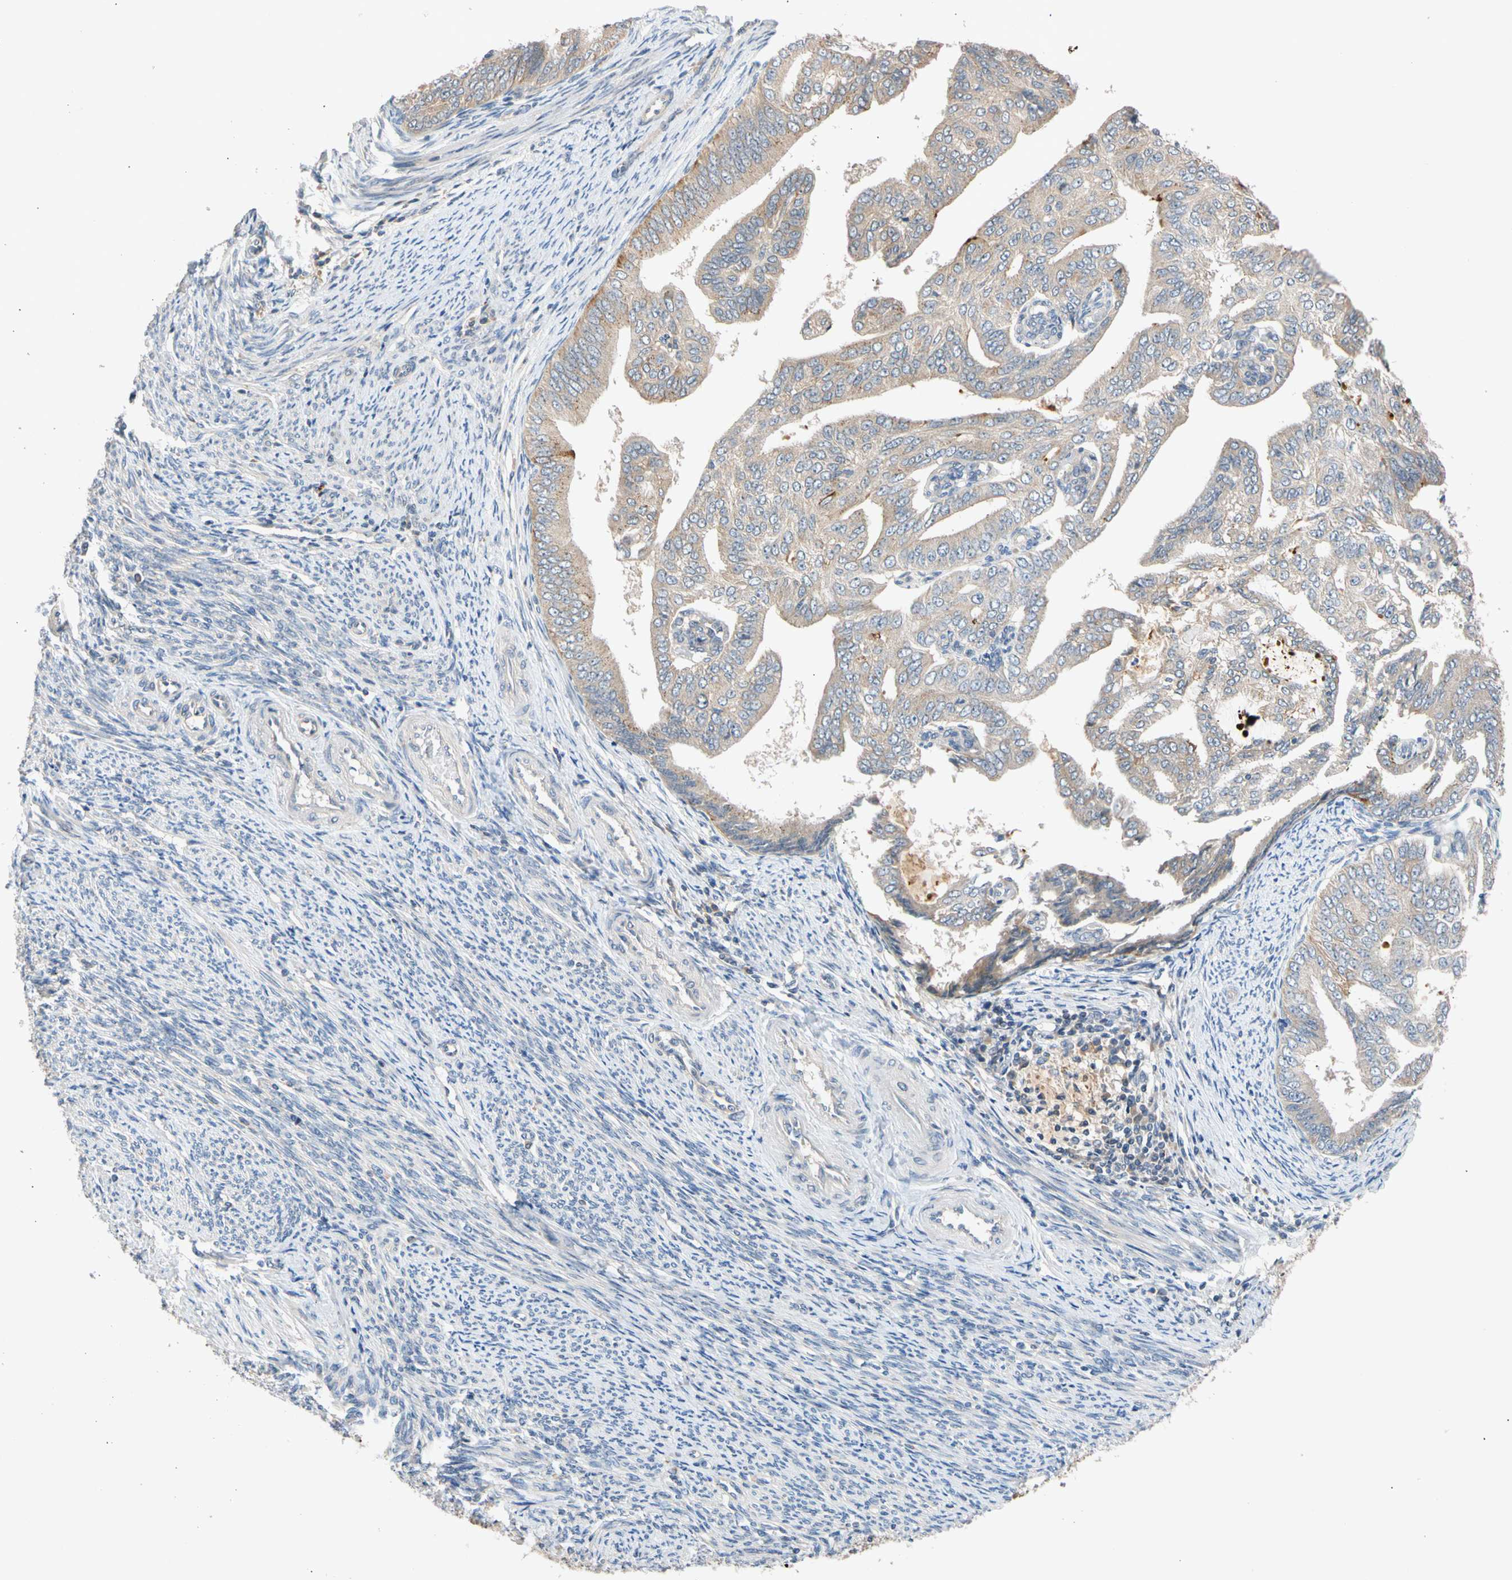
{"staining": {"intensity": "weak", "quantity": ">75%", "location": "cytoplasmic/membranous"}, "tissue": "endometrial cancer", "cell_type": "Tumor cells", "image_type": "cancer", "snomed": [{"axis": "morphology", "description": "Adenocarcinoma, NOS"}, {"axis": "topography", "description": "Endometrium"}], "caption": "Protein expression analysis of adenocarcinoma (endometrial) exhibits weak cytoplasmic/membranous positivity in approximately >75% of tumor cells.", "gene": "CNST", "patient": {"sex": "female", "age": 58}}